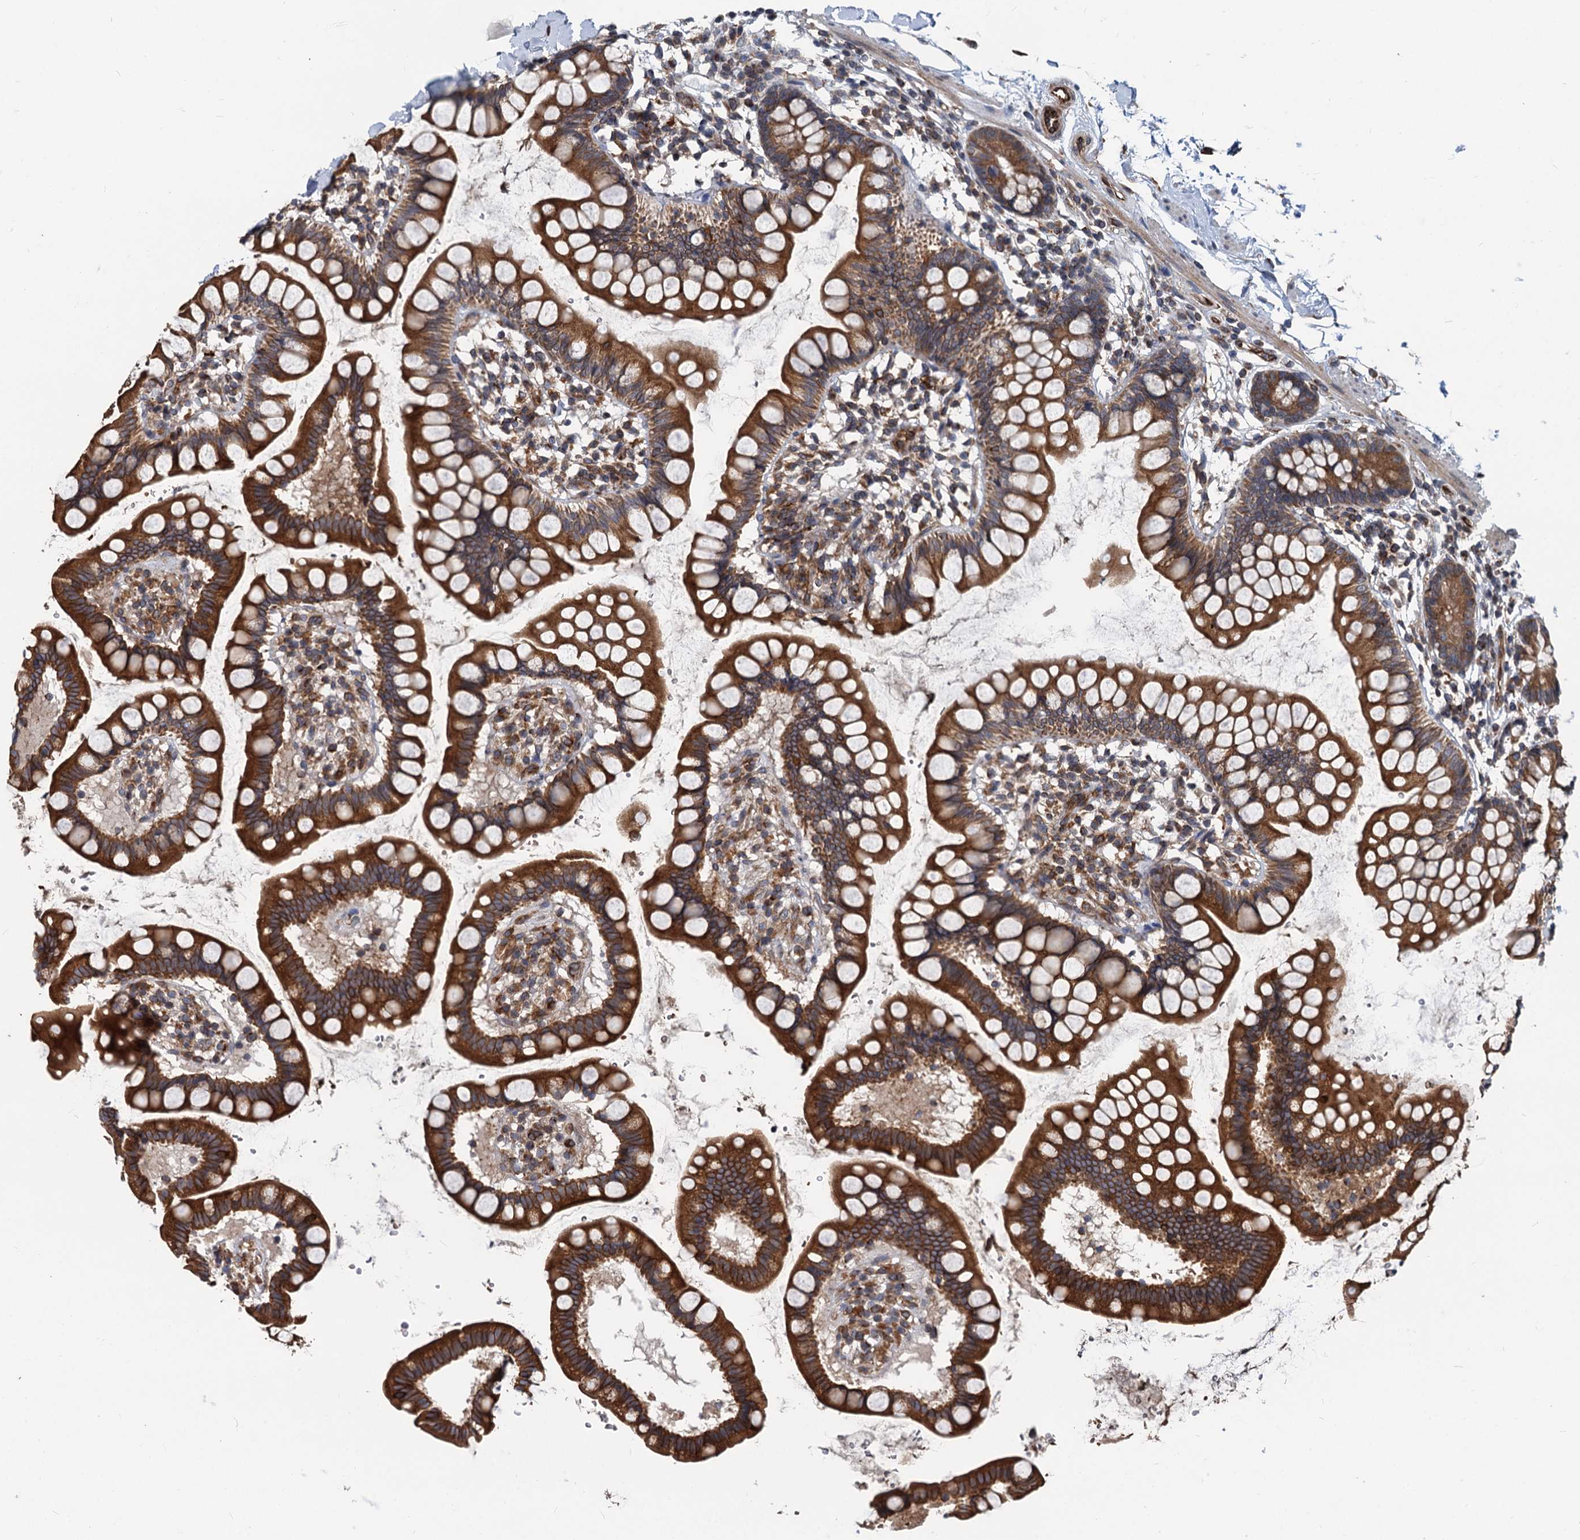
{"staining": {"intensity": "strong", "quantity": ">75%", "location": "cytoplasmic/membranous"}, "tissue": "small intestine", "cell_type": "Glandular cells", "image_type": "normal", "snomed": [{"axis": "morphology", "description": "Normal tissue, NOS"}, {"axis": "topography", "description": "Small intestine"}], "caption": "Protein staining of benign small intestine exhibits strong cytoplasmic/membranous staining in about >75% of glandular cells. The staining was performed using DAB (3,3'-diaminobenzidine), with brown indicating positive protein expression. Nuclei are stained blue with hematoxylin.", "gene": "STIM1", "patient": {"sex": "female", "age": 84}}